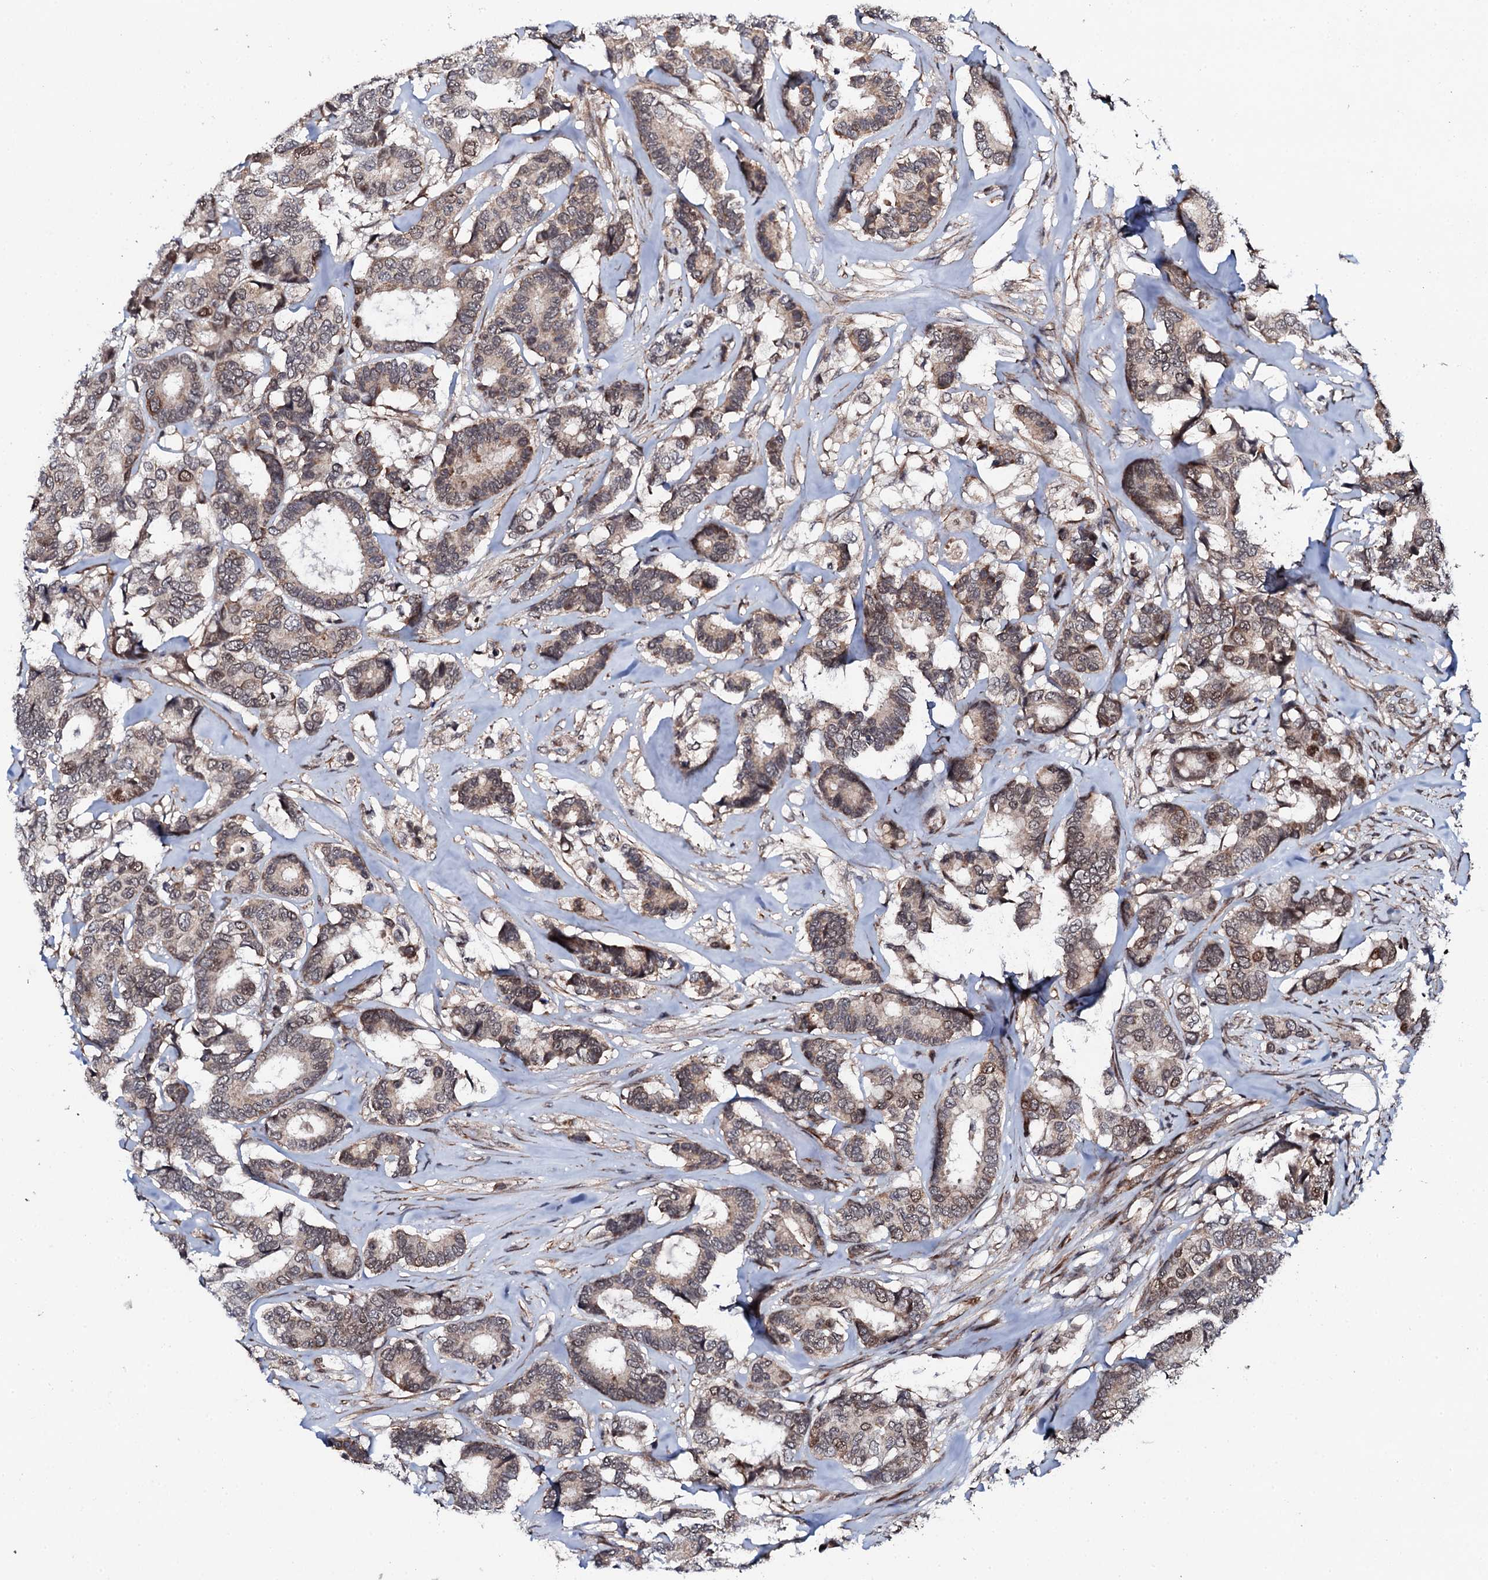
{"staining": {"intensity": "weak", "quantity": "25%-75%", "location": "cytoplasmic/membranous,nuclear"}, "tissue": "breast cancer", "cell_type": "Tumor cells", "image_type": "cancer", "snomed": [{"axis": "morphology", "description": "Duct carcinoma"}, {"axis": "topography", "description": "Breast"}], "caption": "This photomicrograph exhibits breast intraductal carcinoma stained with IHC to label a protein in brown. The cytoplasmic/membranous and nuclear of tumor cells show weak positivity for the protein. Nuclei are counter-stained blue.", "gene": "FAM111A", "patient": {"sex": "female", "age": 87}}